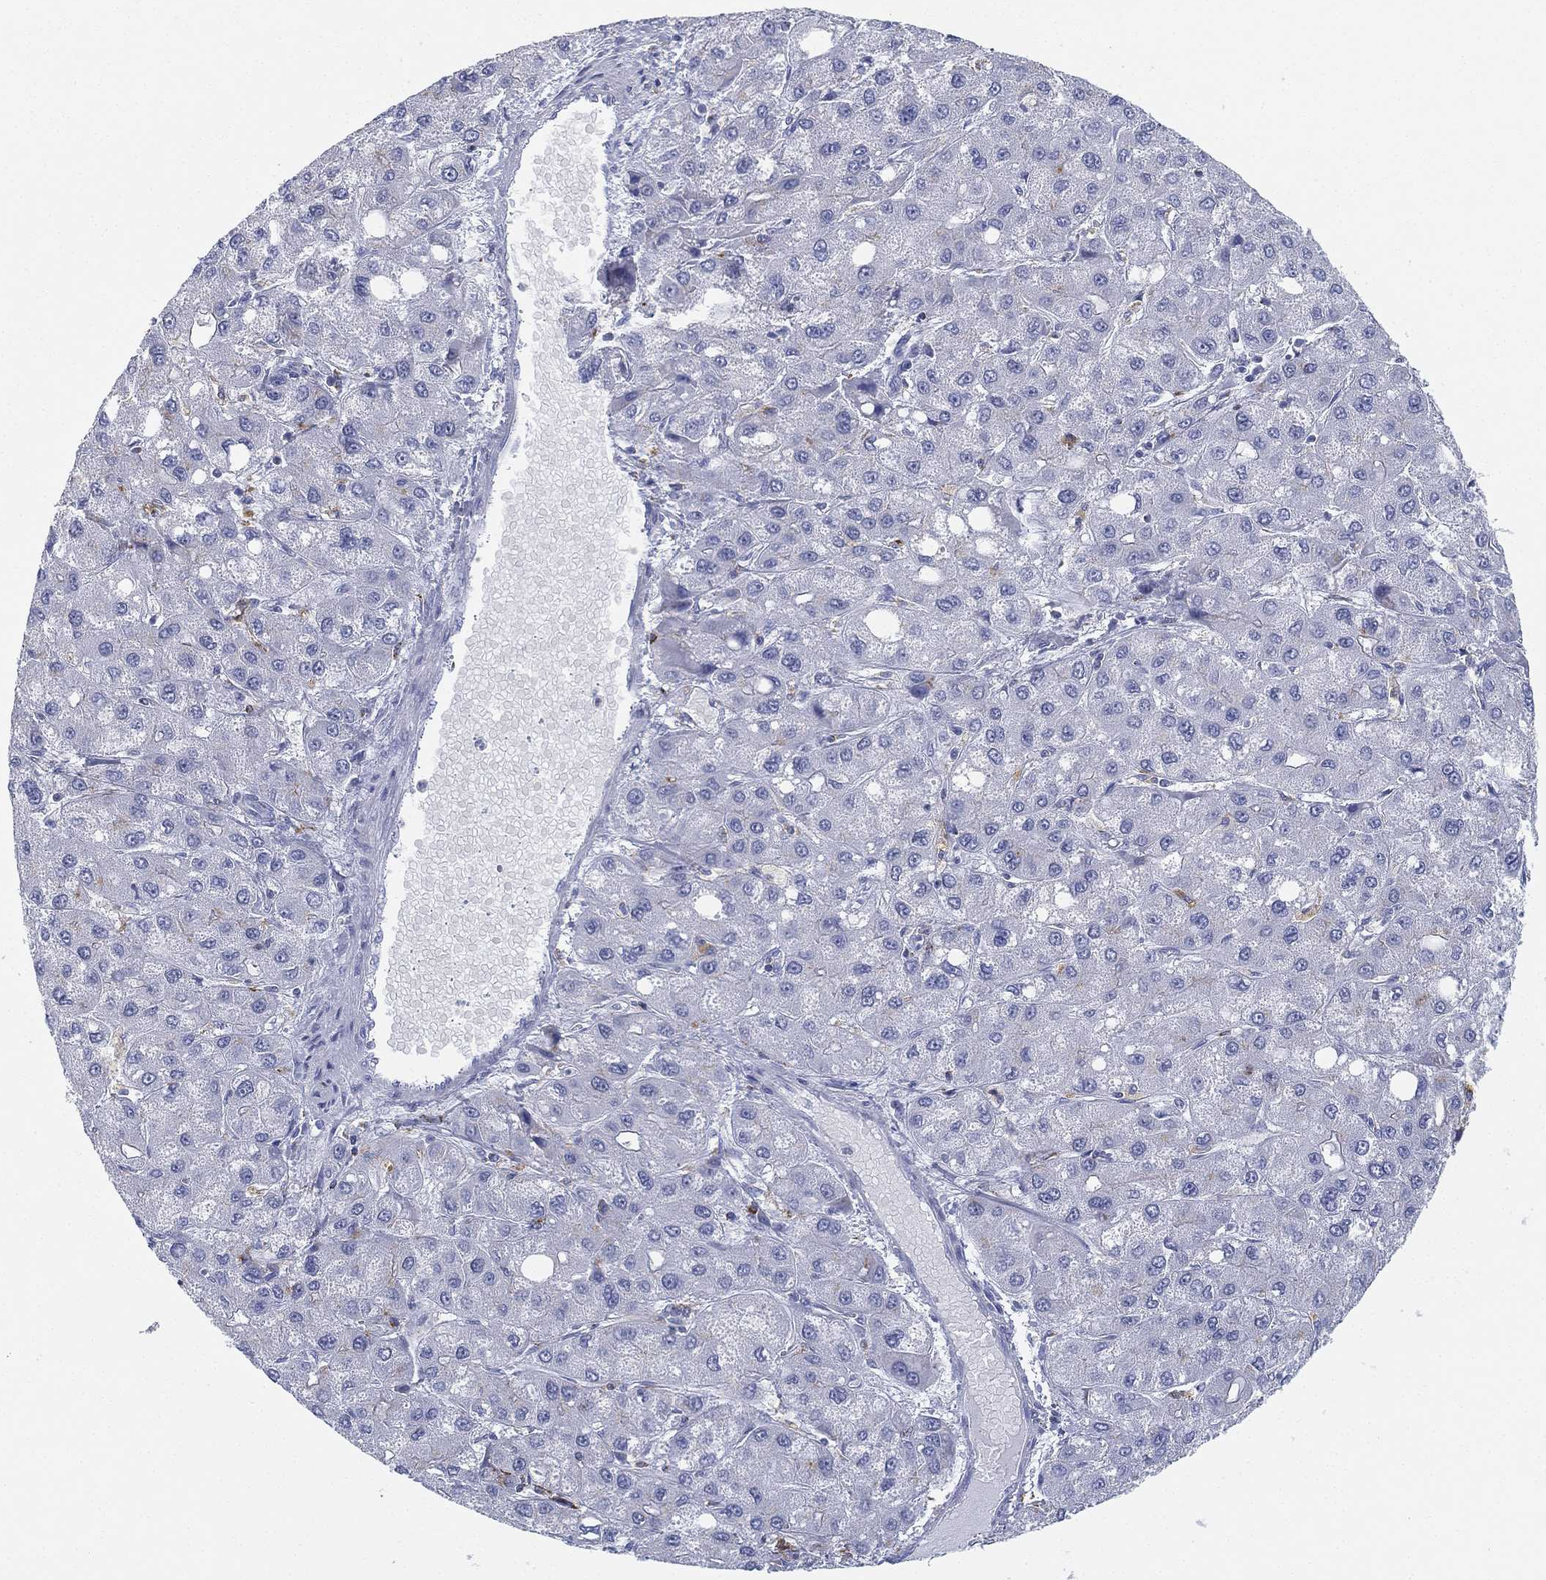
{"staining": {"intensity": "negative", "quantity": "none", "location": "none"}, "tissue": "liver cancer", "cell_type": "Tumor cells", "image_type": "cancer", "snomed": [{"axis": "morphology", "description": "Carcinoma, Hepatocellular, NOS"}, {"axis": "topography", "description": "Liver"}], "caption": "This is an immunohistochemistry histopathology image of liver cancer. There is no staining in tumor cells.", "gene": "NPC2", "patient": {"sex": "male", "age": 73}}